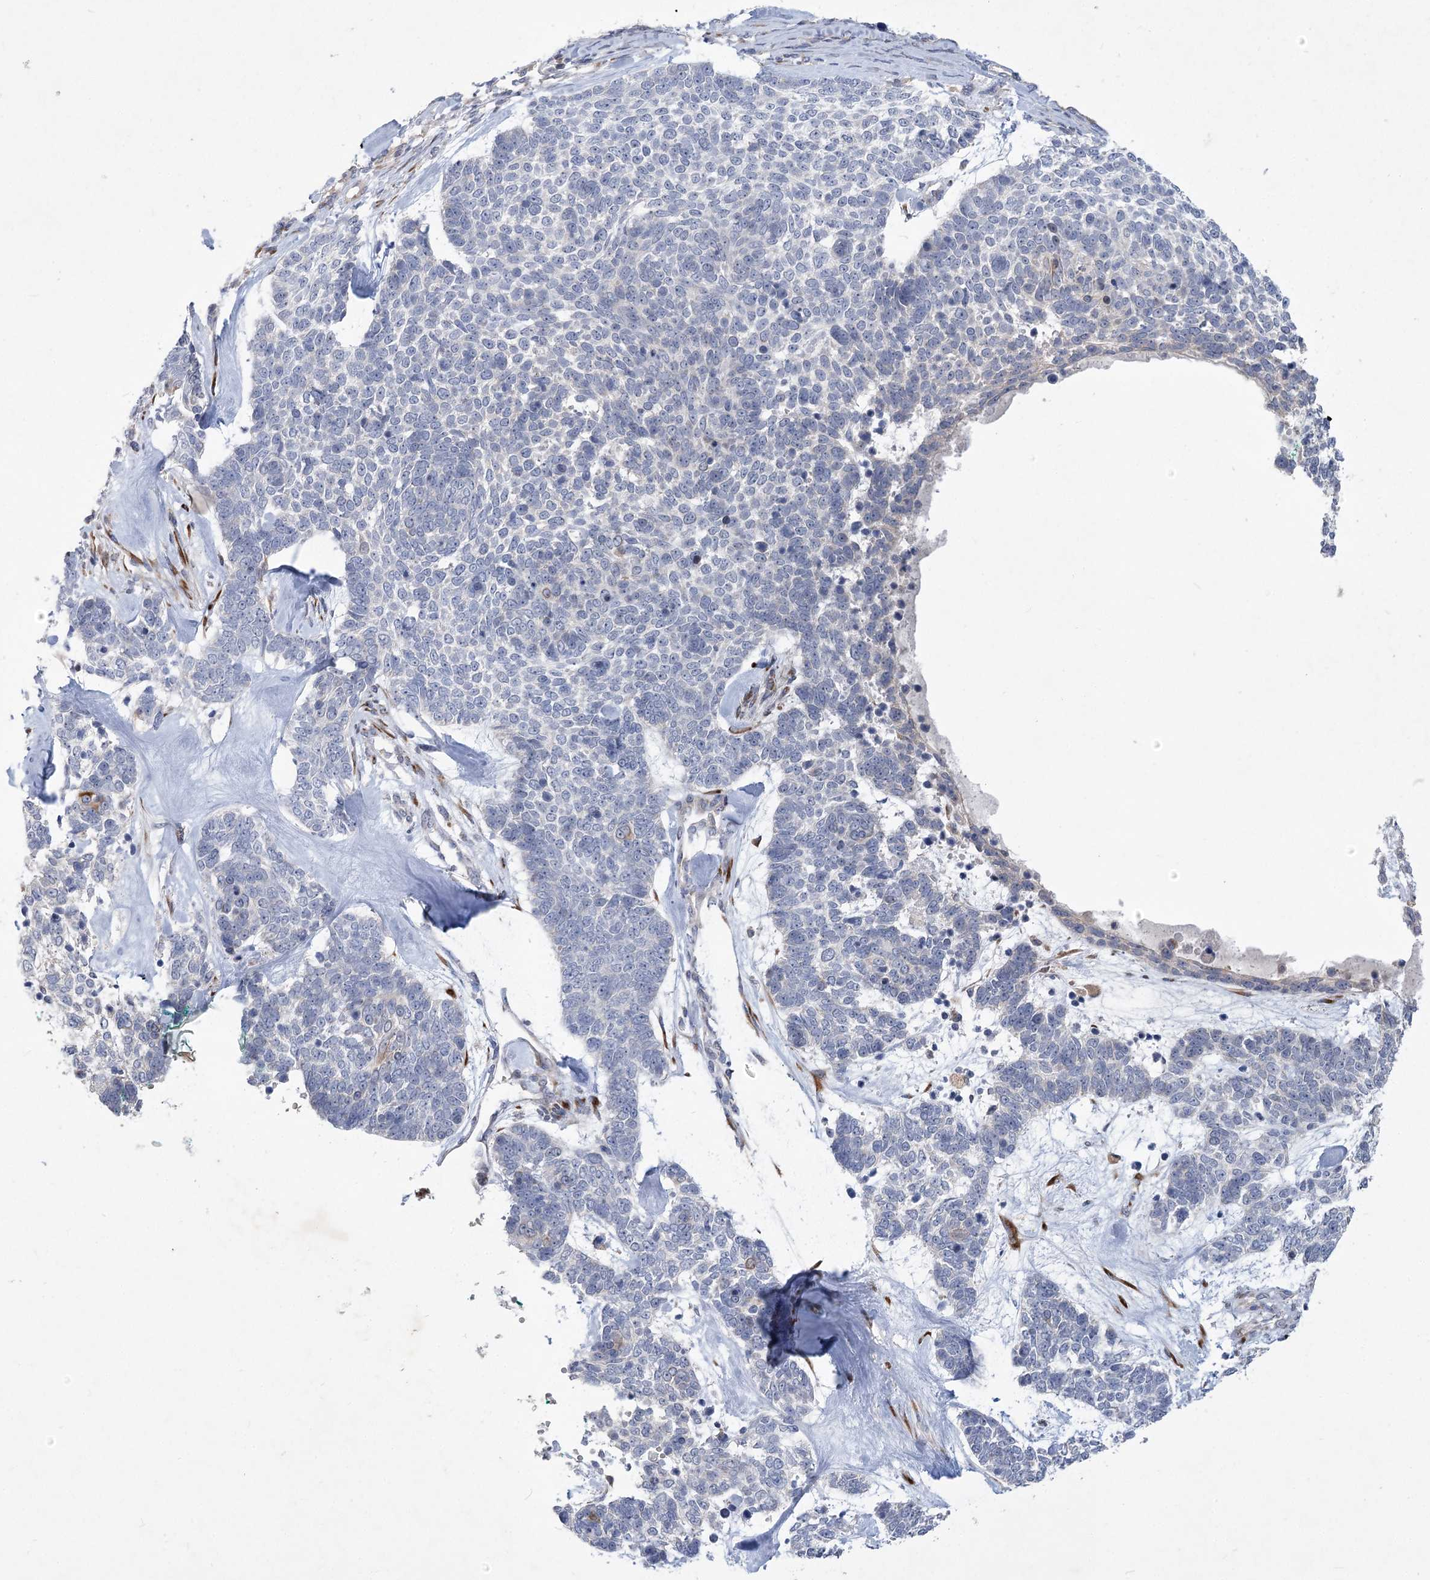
{"staining": {"intensity": "negative", "quantity": "none", "location": "none"}, "tissue": "skin cancer", "cell_type": "Tumor cells", "image_type": "cancer", "snomed": [{"axis": "morphology", "description": "Basal cell carcinoma"}, {"axis": "topography", "description": "Skin"}], "caption": "Skin cancer (basal cell carcinoma) was stained to show a protein in brown. There is no significant positivity in tumor cells.", "gene": "GCNT4", "patient": {"sex": "female", "age": 81}}